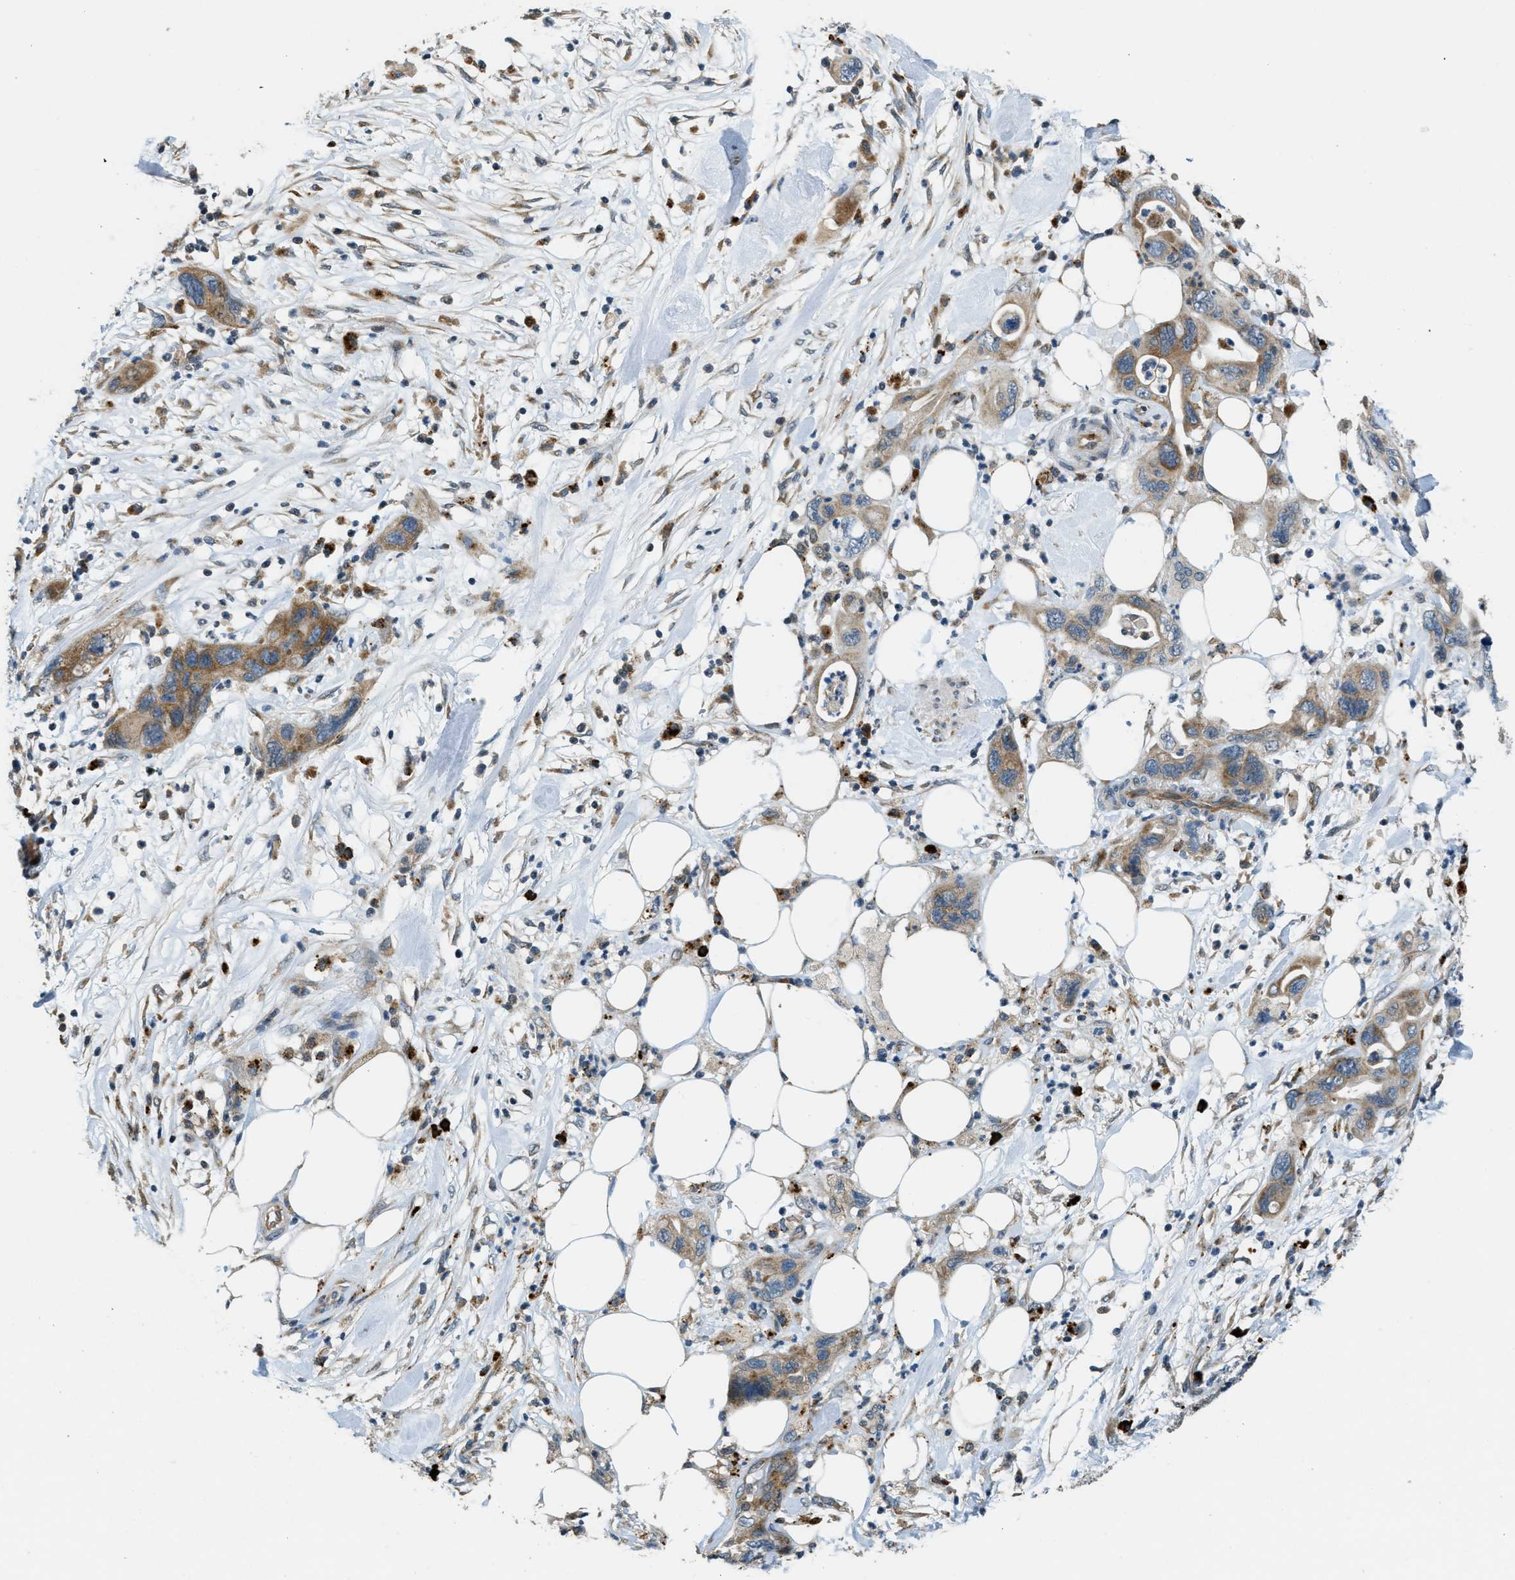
{"staining": {"intensity": "moderate", "quantity": ">75%", "location": "cytoplasmic/membranous"}, "tissue": "pancreatic cancer", "cell_type": "Tumor cells", "image_type": "cancer", "snomed": [{"axis": "morphology", "description": "Adenocarcinoma, NOS"}, {"axis": "topography", "description": "Pancreas"}], "caption": "Brown immunohistochemical staining in pancreatic cancer reveals moderate cytoplasmic/membranous positivity in approximately >75% of tumor cells. (DAB (3,3'-diaminobenzidine) = brown stain, brightfield microscopy at high magnification).", "gene": "HERC2", "patient": {"sex": "female", "age": 71}}